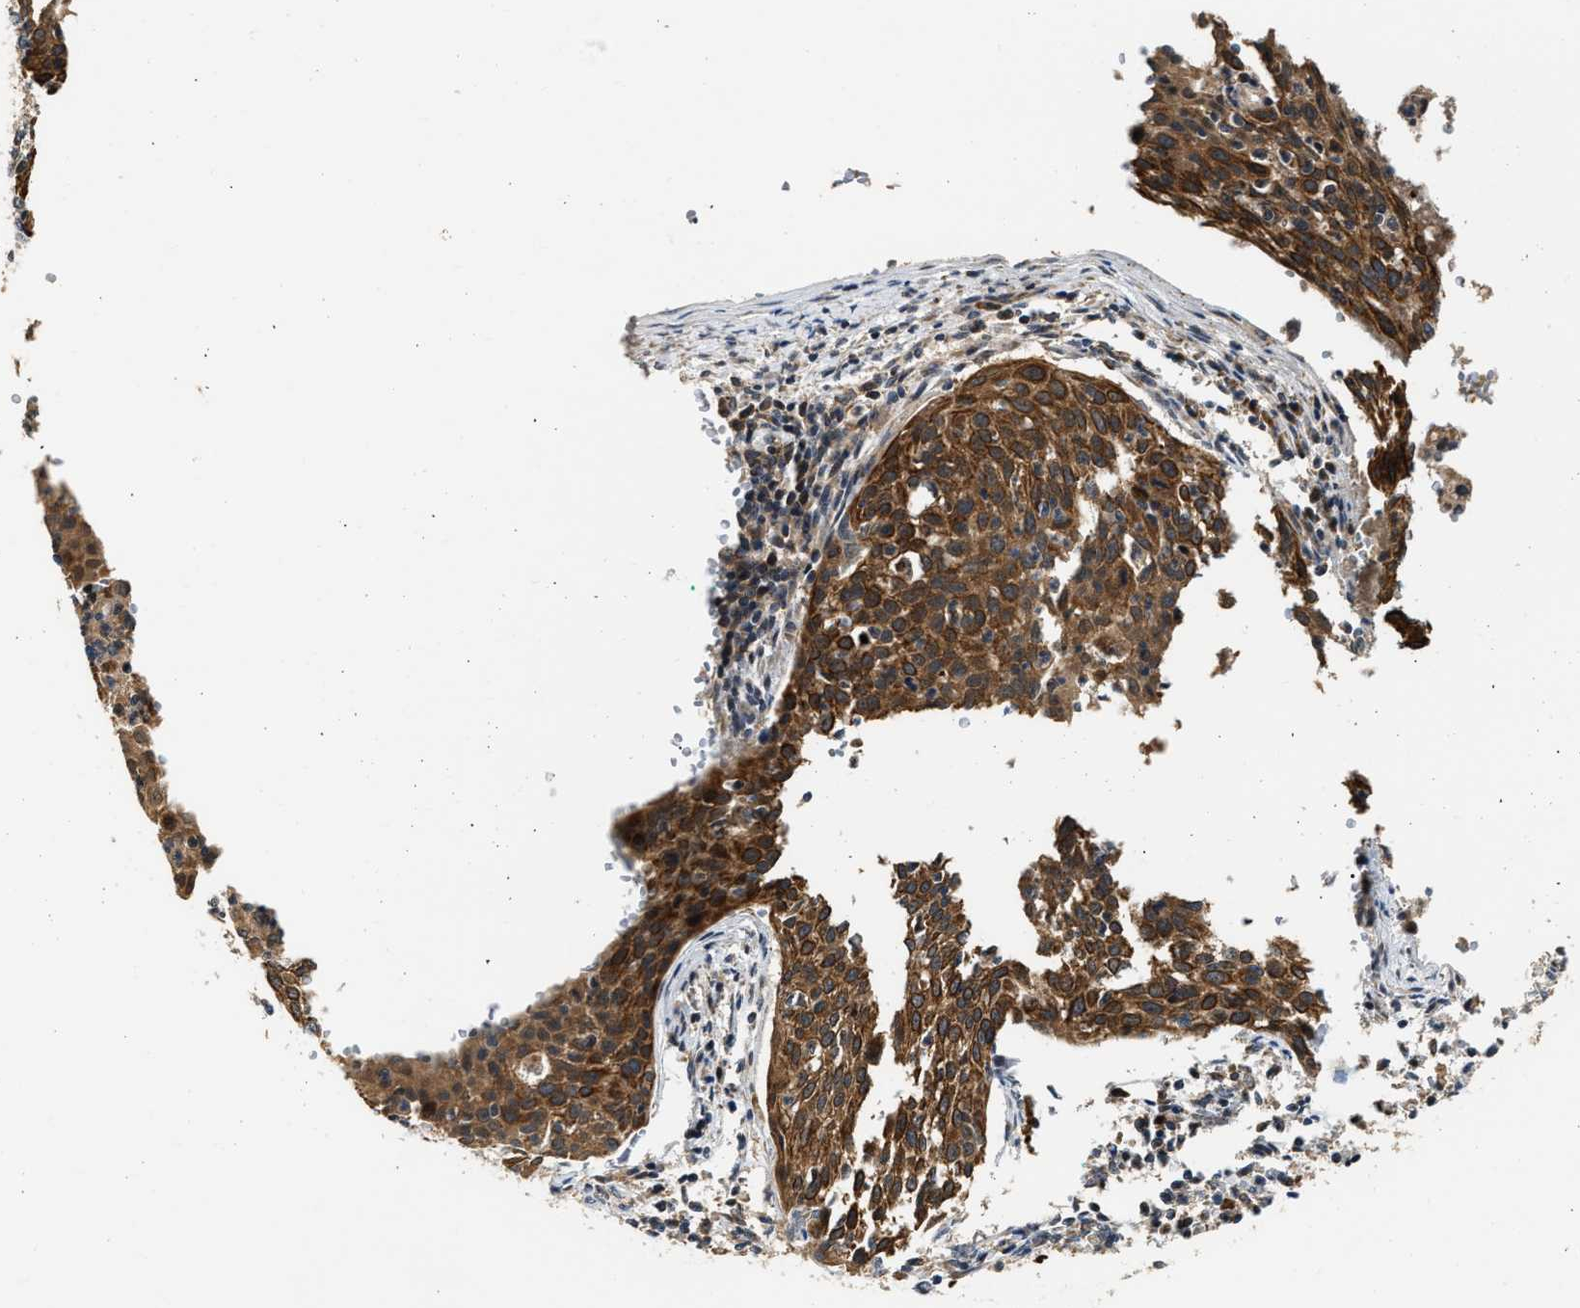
{"staining": {"intensity": "strong", "quantity": ">75%", "location": "cytoplasmic/membranous"}, "tissue": "cervical cancer", "cell_type": "Tumor cells", "image_type": "cancer", "snomed": [{"axis": "morphology", "description": "Squamous cell carcinoma, NOS"}, {"axis": "topography", "description": "Cervix"}], "caption": "Strong cytoplasmic/membranous protein positivity is identified in approximately >75% of tumor cells in cervical cancer.", "gene": "EXTL2", "patient": {"sex": "female", "age": 38}}